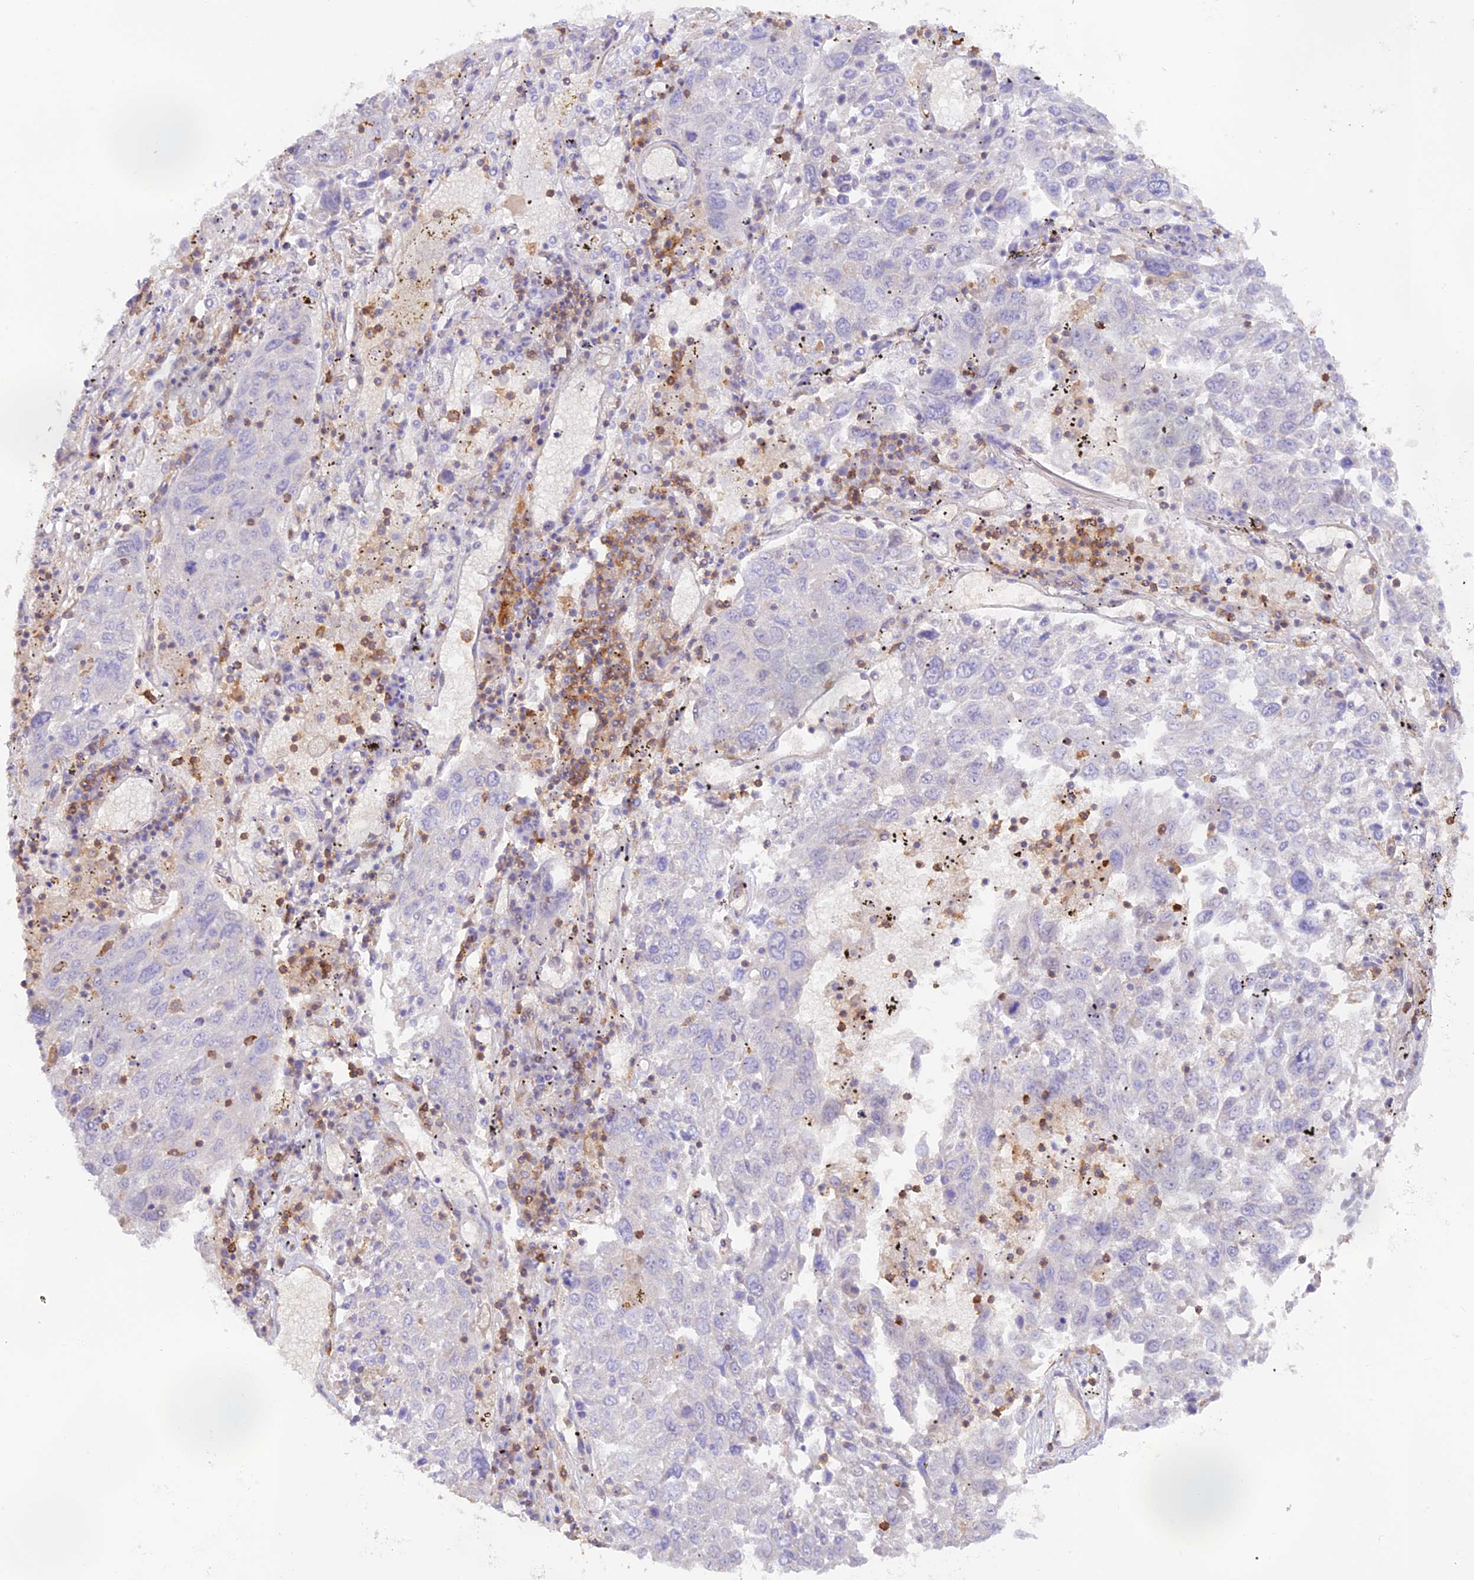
{"staining": {"intensity": "negative", "quantity": "none", "location": "none"}, "tissue": "lung cancer", "cell_type": "Tumor cells", "image_type": "cancer", "snomed": [{"axis": "morphology", "description": "Squamous cell carcinoma, NOS"}, {"axis": "topography", "description": "Lung"}], "caption": "Tumor cells are negative for protein expression in human lung squamous cell carcinoma.", "gene": "DENND1C", "patient": {"sex": "male", "age": 65}}